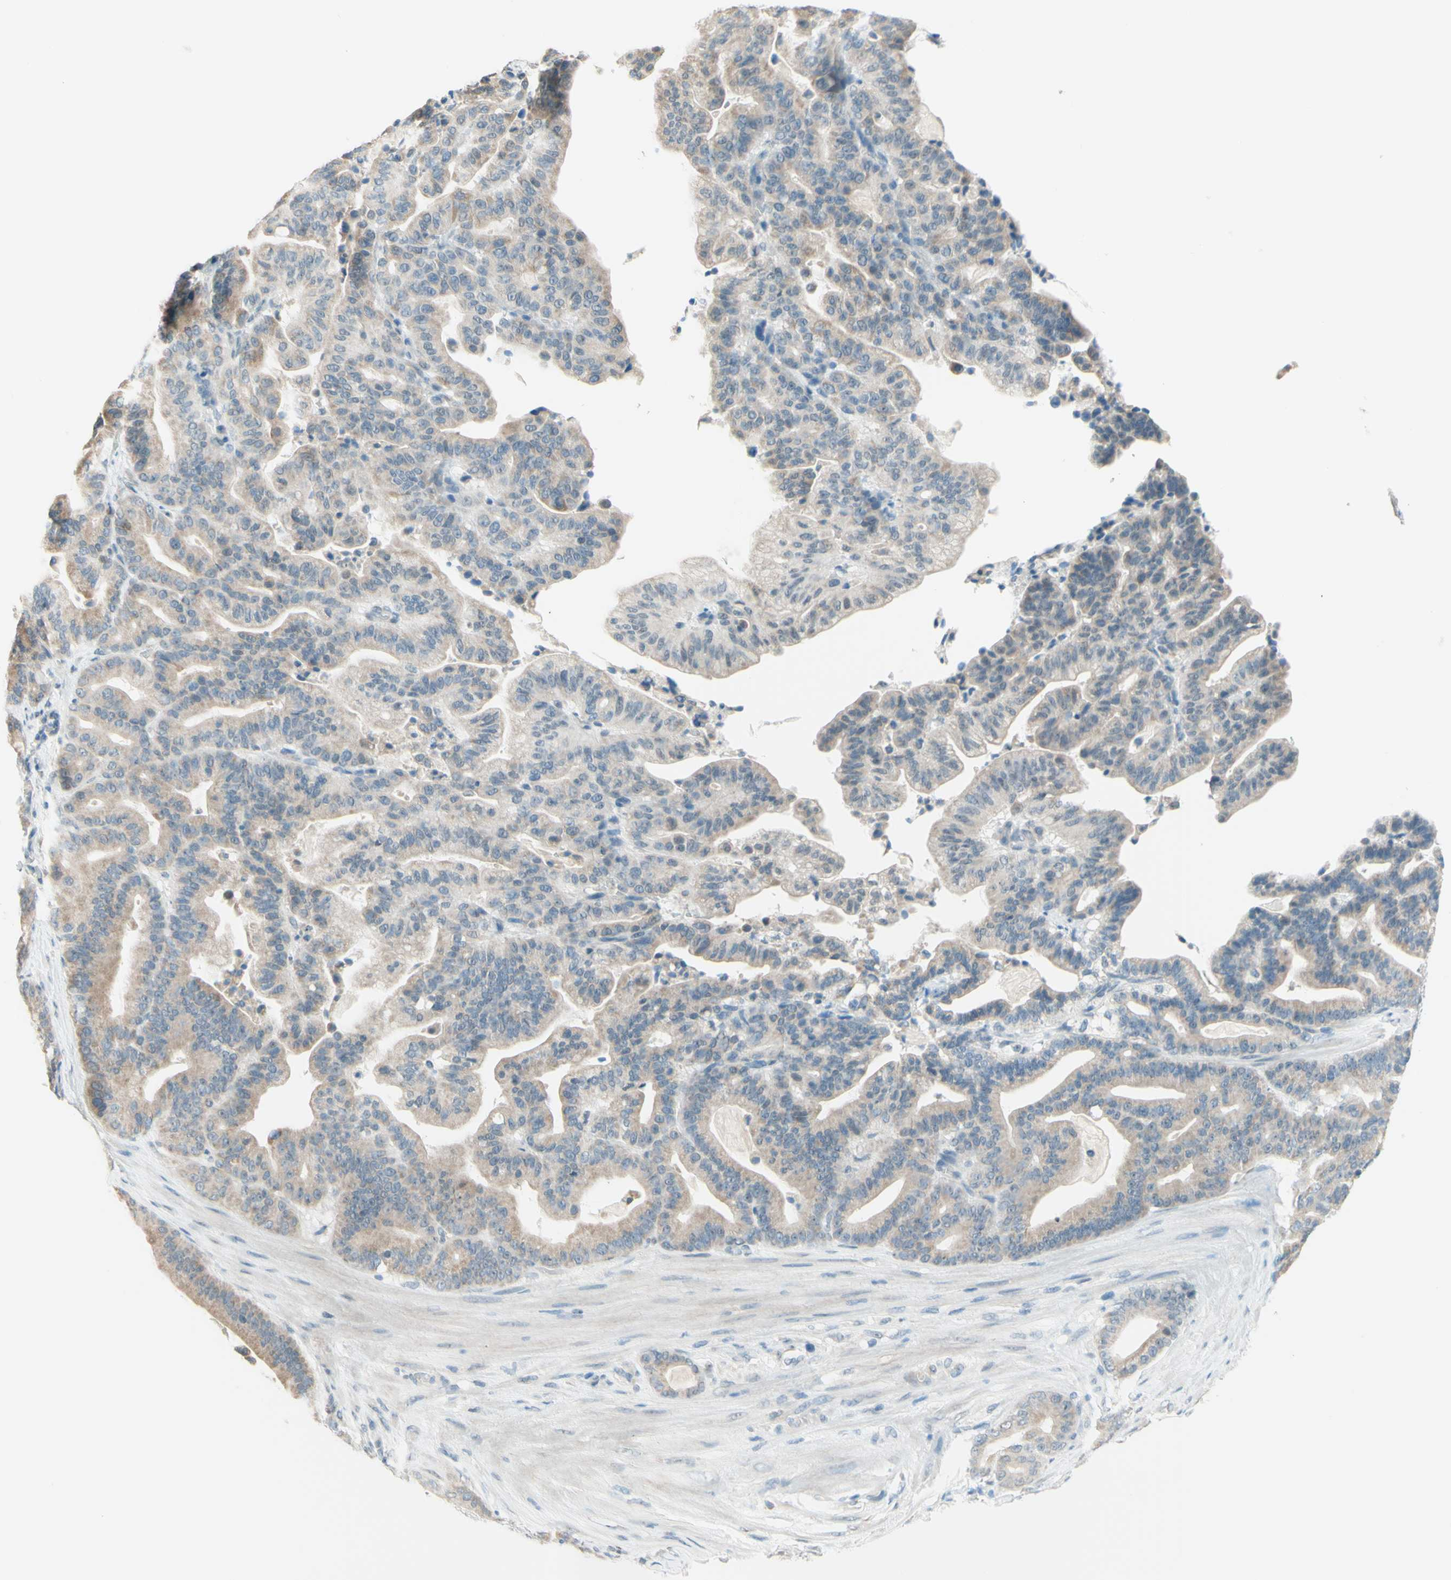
{"staining": {"intensity": "weak", "quantity": "25%-75%", "location": "cytoplasmic/membranous"}, "tissue": "pancreatic cancer", "cell_type": "Tumor cells", "image_type": "cancer", "snomed": [{"axis": "morphology", "description": "Adenocarcinoma, NOS"}, {"axis": "topography", "description": "Pancreas"}], "caption": "Immunohistochemical staining of human adenocarcinoma (pancreatic) reveals low levels of weak cytoplasmic/membranous protein expression in about 25%-75% of tumor cells. (DAB = brown stain, brightfield microscopy at high magnification).", "gene": "JPH1", "patient": {"sex": "male", "age": 63}}